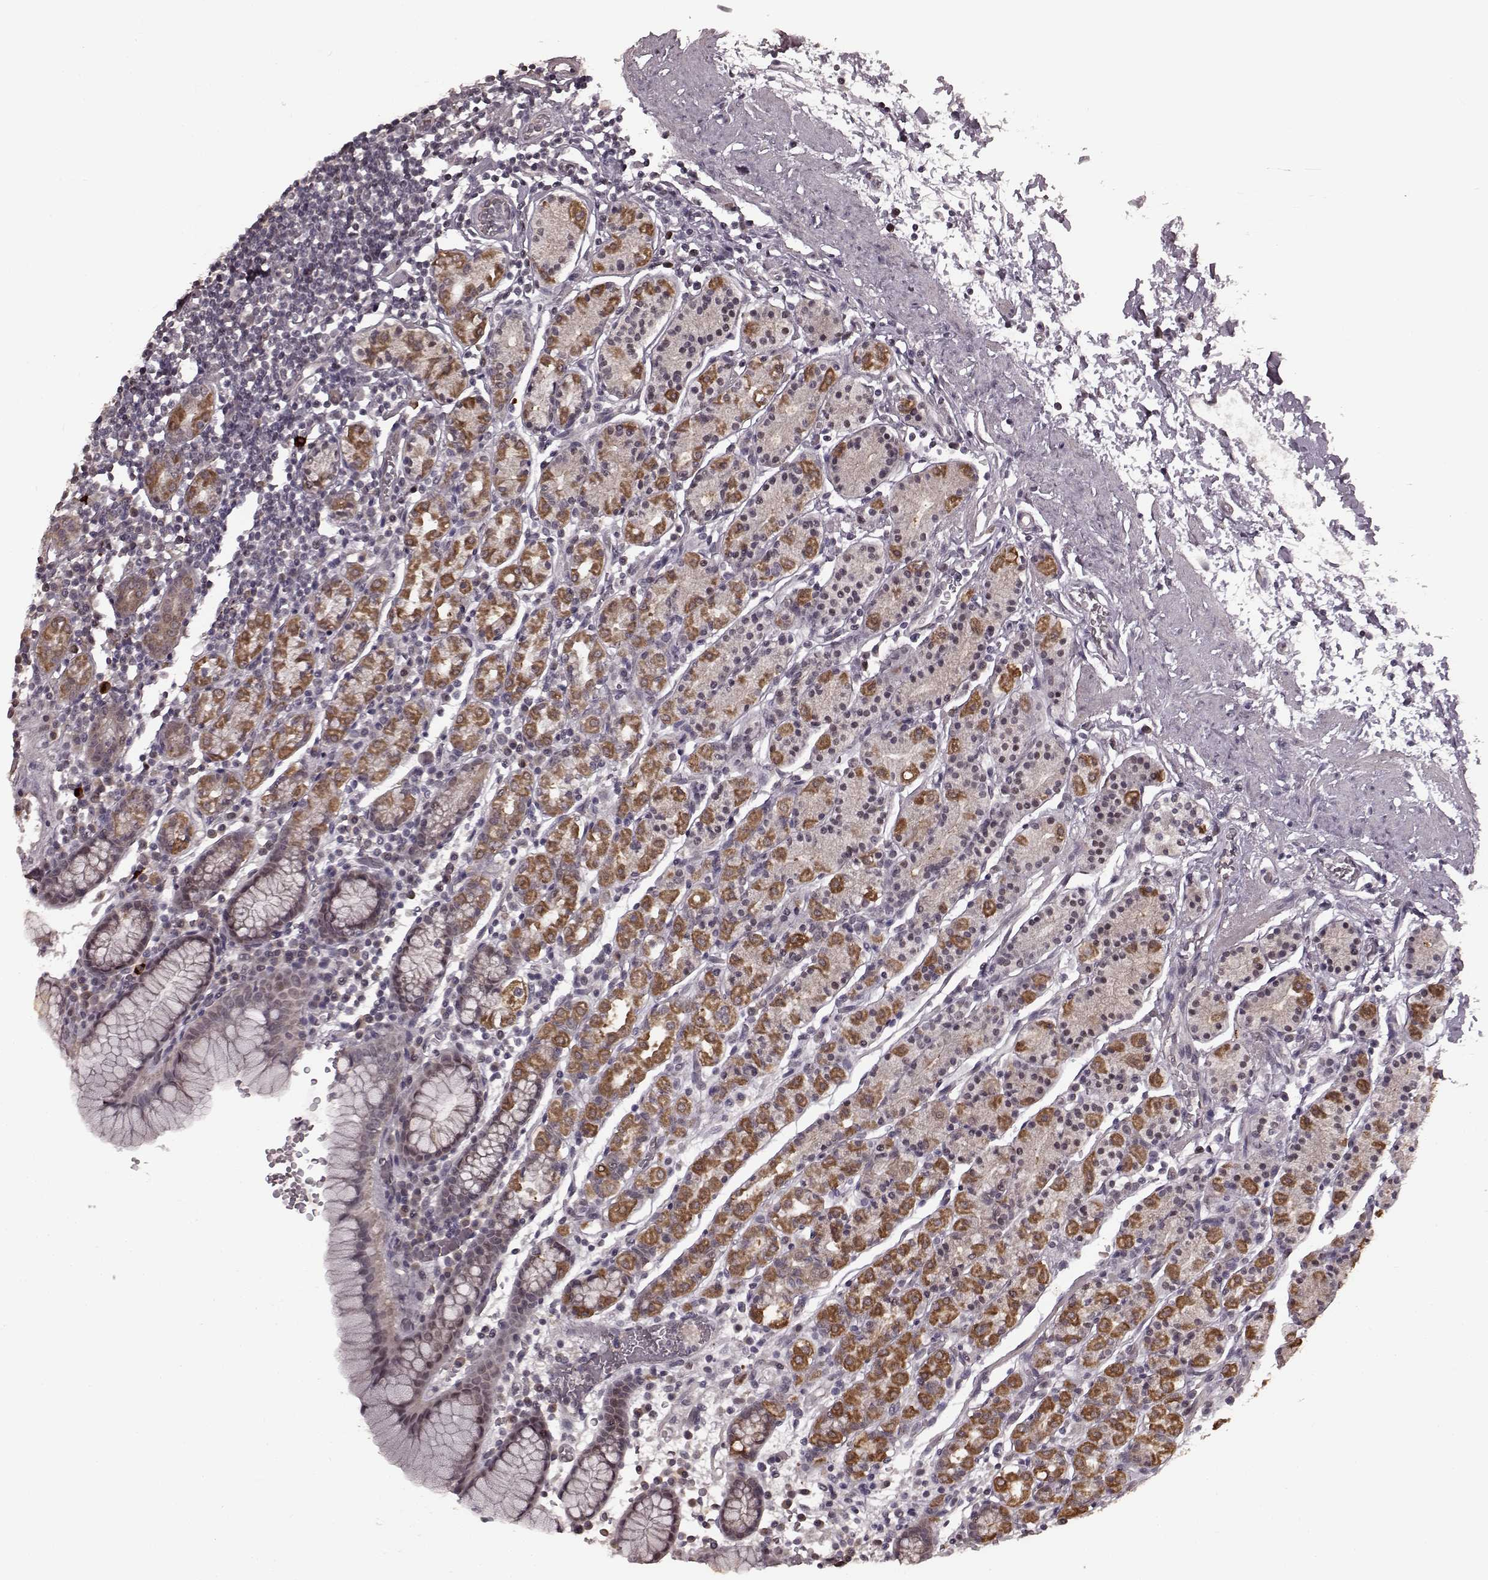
{"staining": {"intensity": "strong", "quantity": "<25%", "location": "cytoplasmic/membranous"}, "tissue": "stomach", "cell_type": "Glandular cells", "image_type": "normal", "snomed": [{"axis": "morphology", "description": "Normal tissue, NOS"}, {"axis": "topography", "description": "Stomach, upper"}, {"axis": "topography", "description": "Stomach"}], "caption": "Immunohistochemical staining of normal stomach demonstrates strong cytoplasmic/membranous protein positivity in approximately <25% of glandular cells. (Brightfield microscopy of DAB IHC at high magnification).", "gene": "PLCB4", "patient": {"sex": "male", "age": 62}}